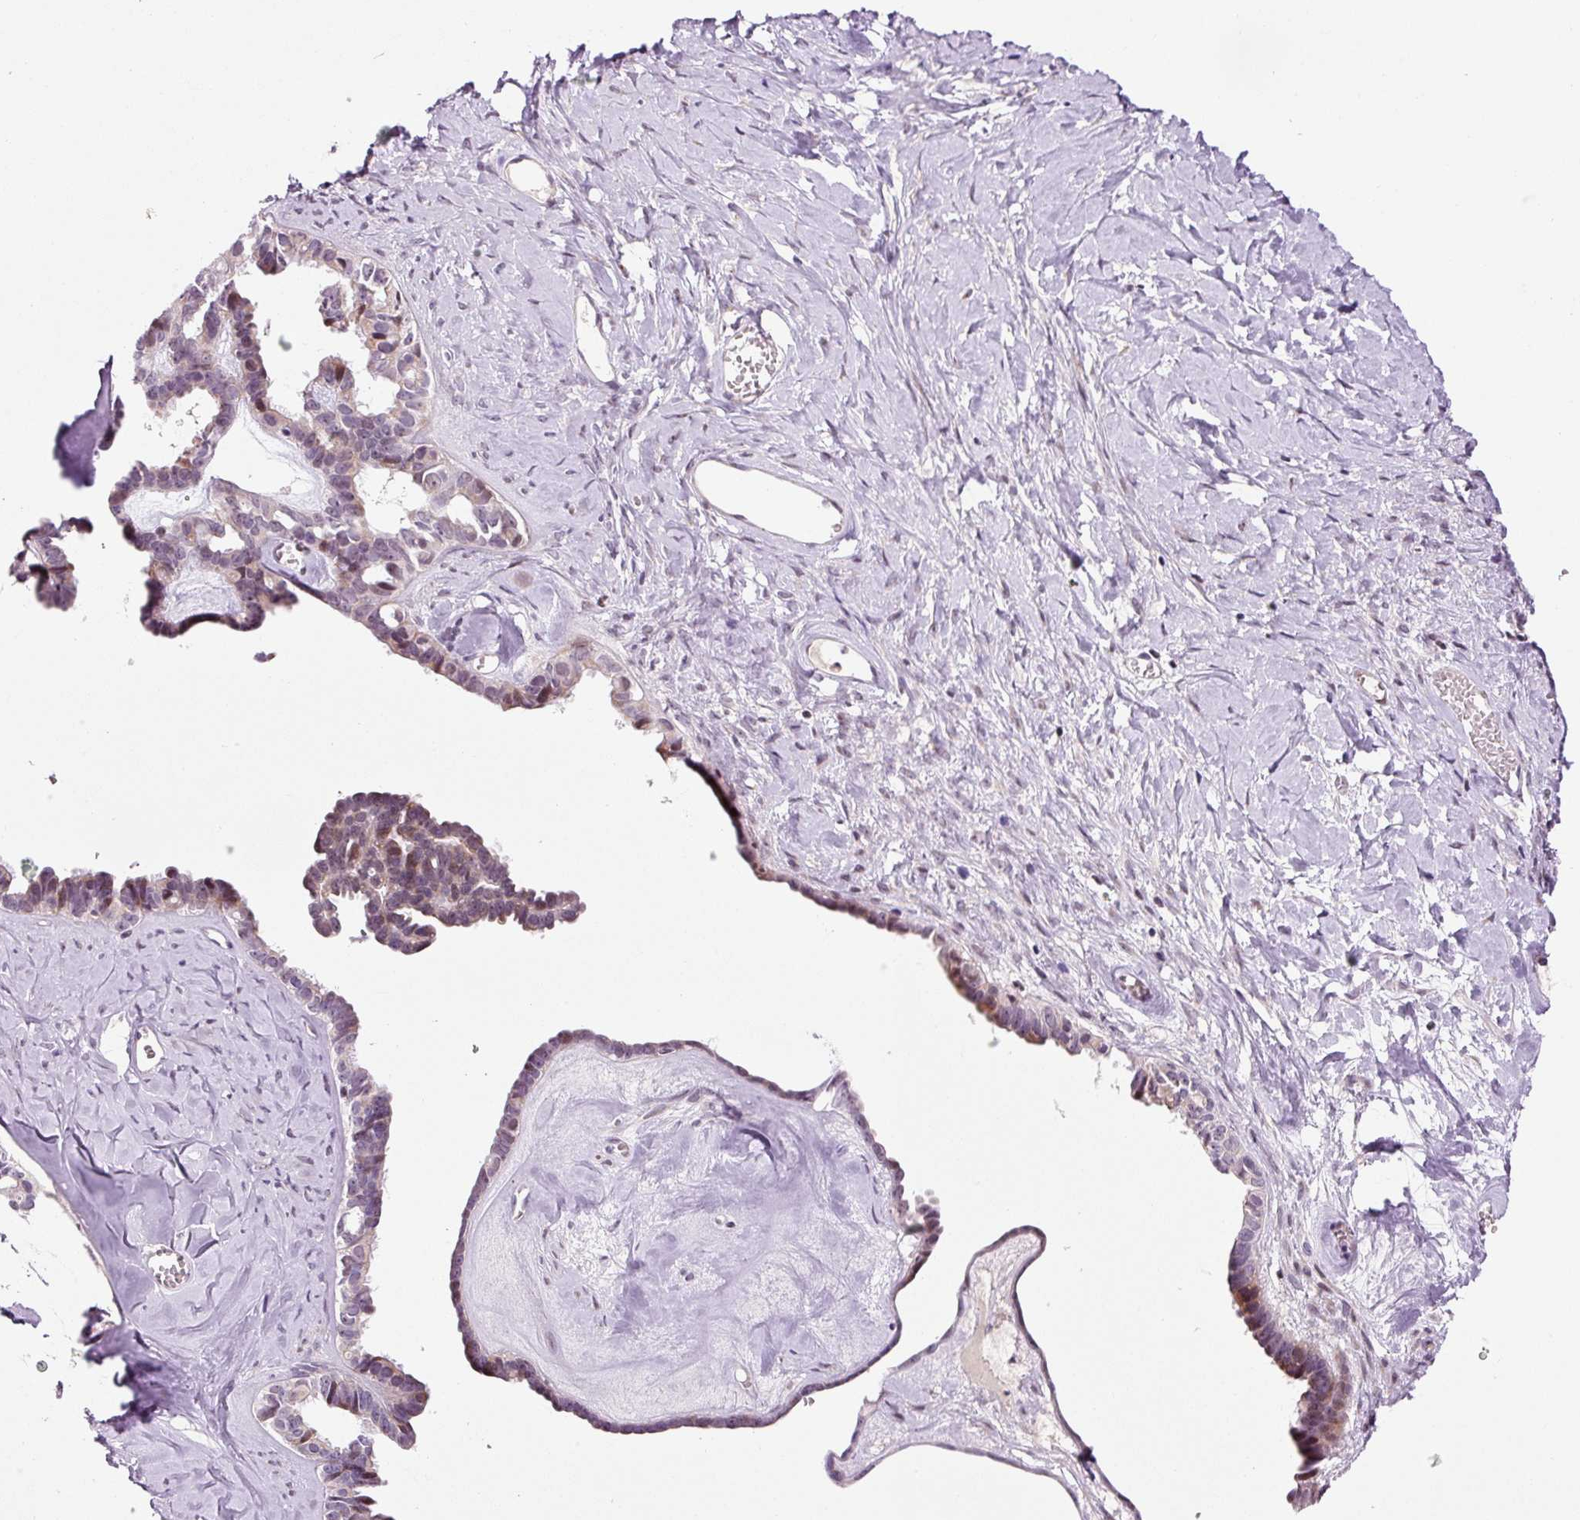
{"staining": {"intensity": "weak", "quantity": "25%-75%", "location": "cytoplasmic/membranous,nuclear"}, "tissue": "ovarian cancer", "cell_type": "Tumor cells", "image_type": "cancer", "snomed": [{"axis": "morphology", "description": "Cystadenocarcinoma, serous, NOS"}, {"axis": "topography", "description": "Ovary"}], "caption": "Weak cytoplasmic/membranous and nuclear protein positivity is identified in about 25%-75% of tumor cells in serous cystadenocarcinoma (ovarian). (Stains: DAB in brown, nuclei in blue, Microscopy: brightfield microscopy at high magnification).", "gene": "ANKRD20A1", "patient": {"sex": "female", "age": 69}}